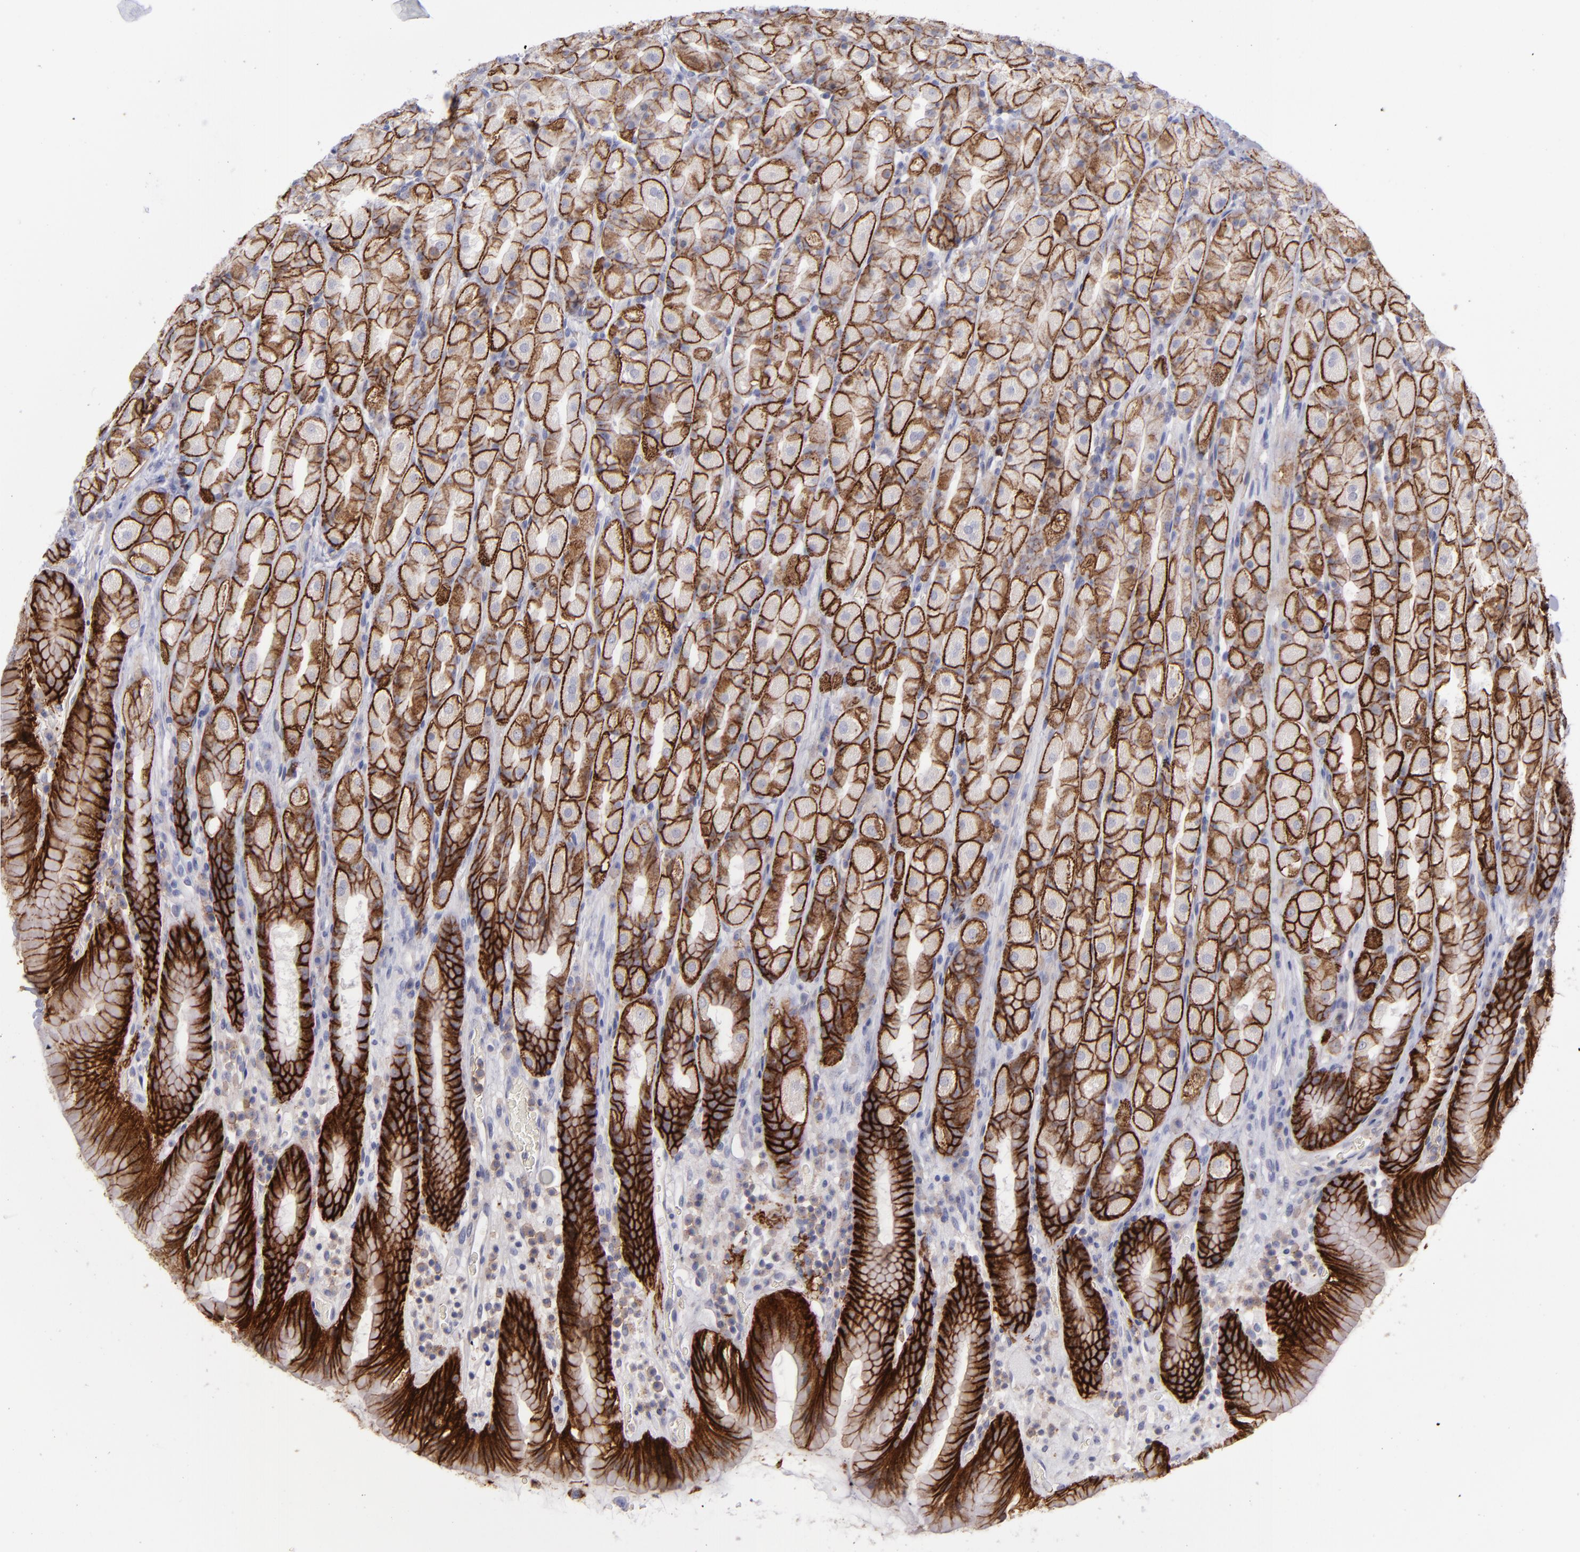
{"staining": {"intensity": "strong", "quantity": ">75%", "location": "cytoplasmic/membranous"}, "tissue": "stomach", "cell_type": "Glandular cells", "image_type": "normal", "snomed": [{"axis": "morphology", "description": "Normal tissue, NOS"}, {"axis": "topography", "description": "Stomach, upper"}], "caption": "Protein staining reveals strong cytoplasmic/membranous positivity in approximately >75% of glandular cells in unremarkable stomach. (Stains: DAB in brown, nuclei in blue, Microscopy: brightfield microscopy at high magnification).", "gene": "BSG", "patient": {"sex": "male", "age": 68}}